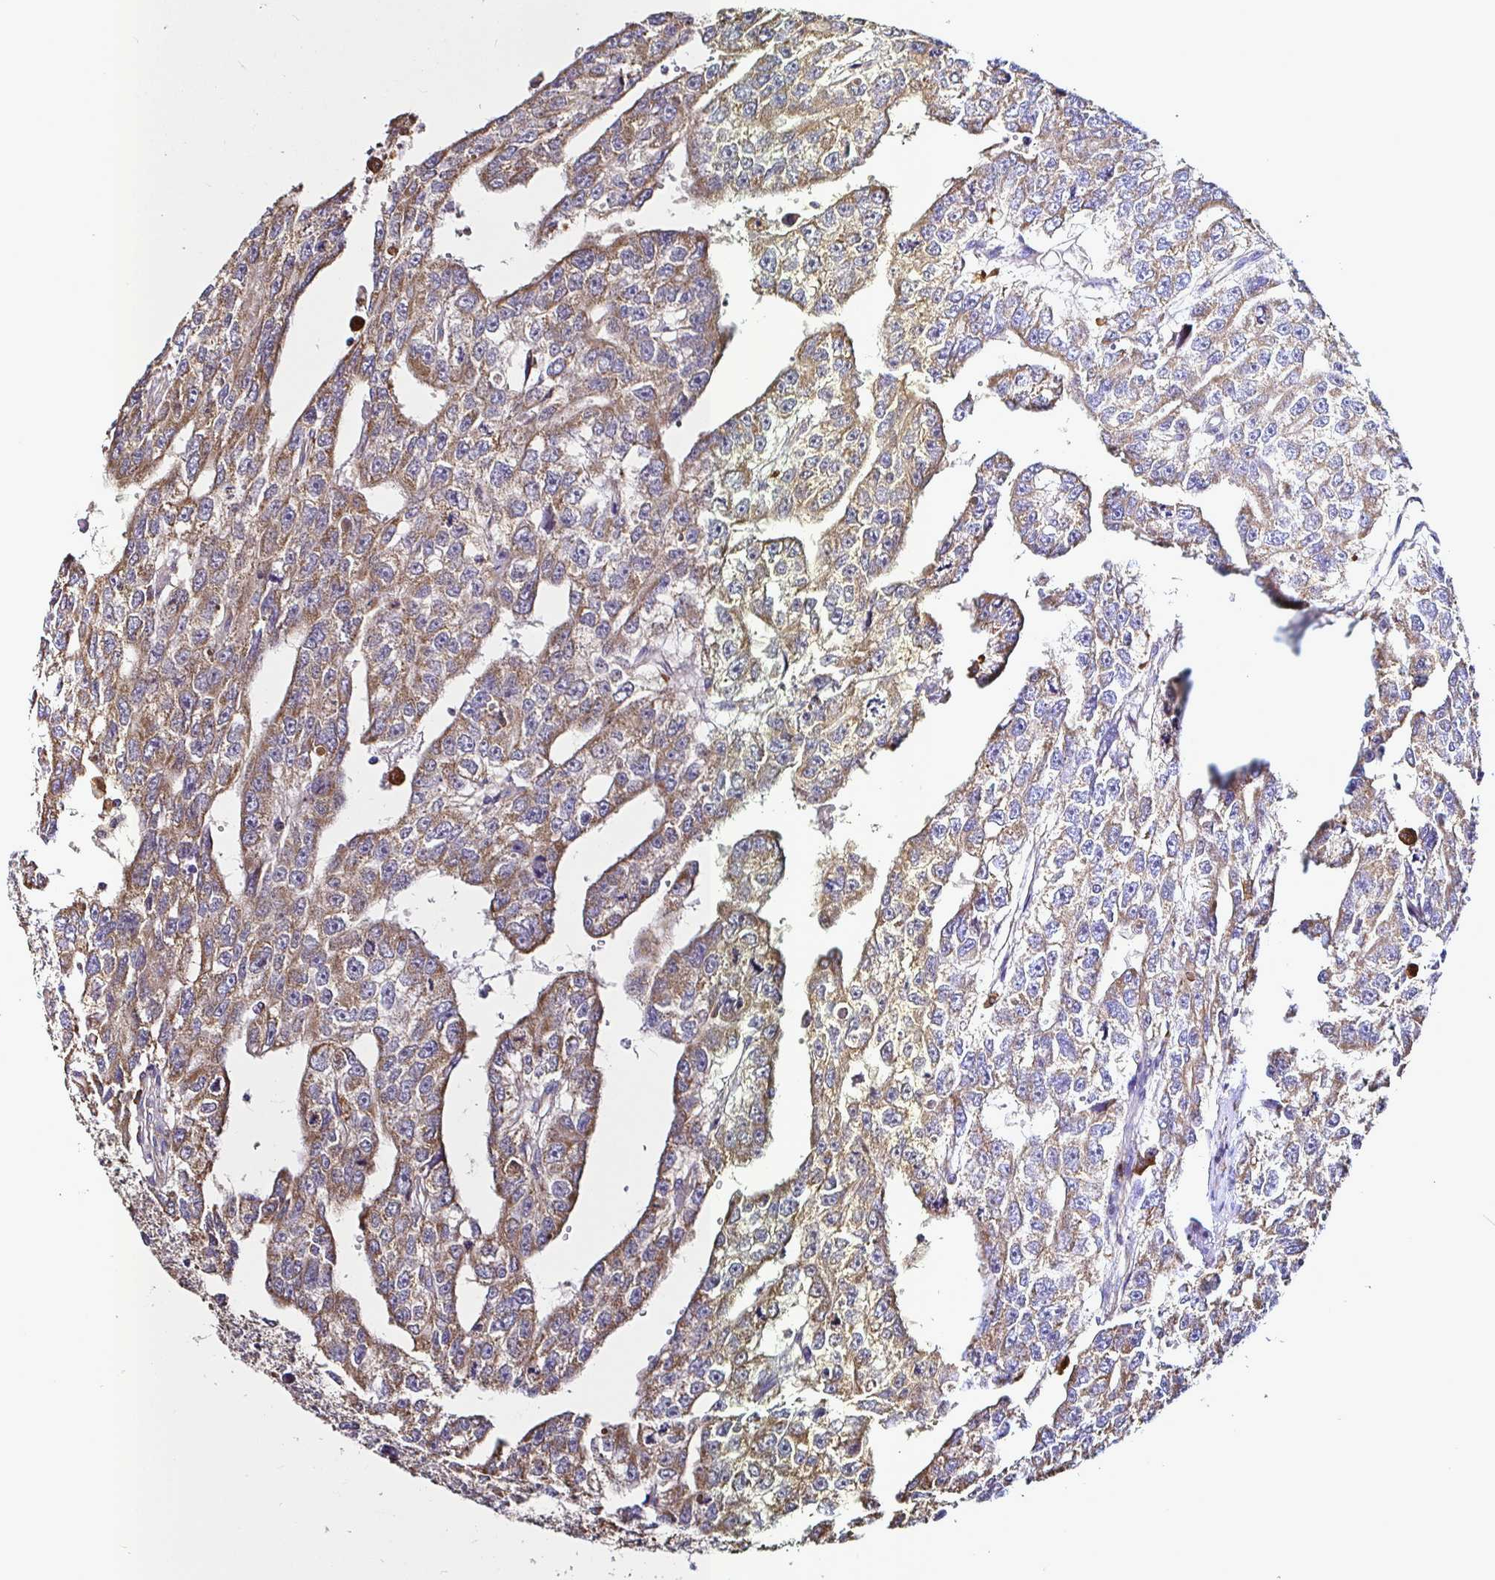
{"staining": {"intensity": "moderate", "quantity": ">75%", "location": "cytoplasmic/membranous"}, "tissue": "testis cancer", "cell_type": "Tumor cells", "image_type": "cancer", "snomed": [{"axis": "morphology", "description": "Carcinoma, Embryonal, NOS"}, {"axis": "topography", "description": "Testis"}], "caption": "Immunohistochemistry (IHC) photomicrograph of testis cancer stained for a protein (brown), which demonstrates medium levels of moderate cytoplasmic/membranous expression in about >75% of tumor cells.", "gene": "MSR1", "patient": {"sex": "male", "age": 20}}